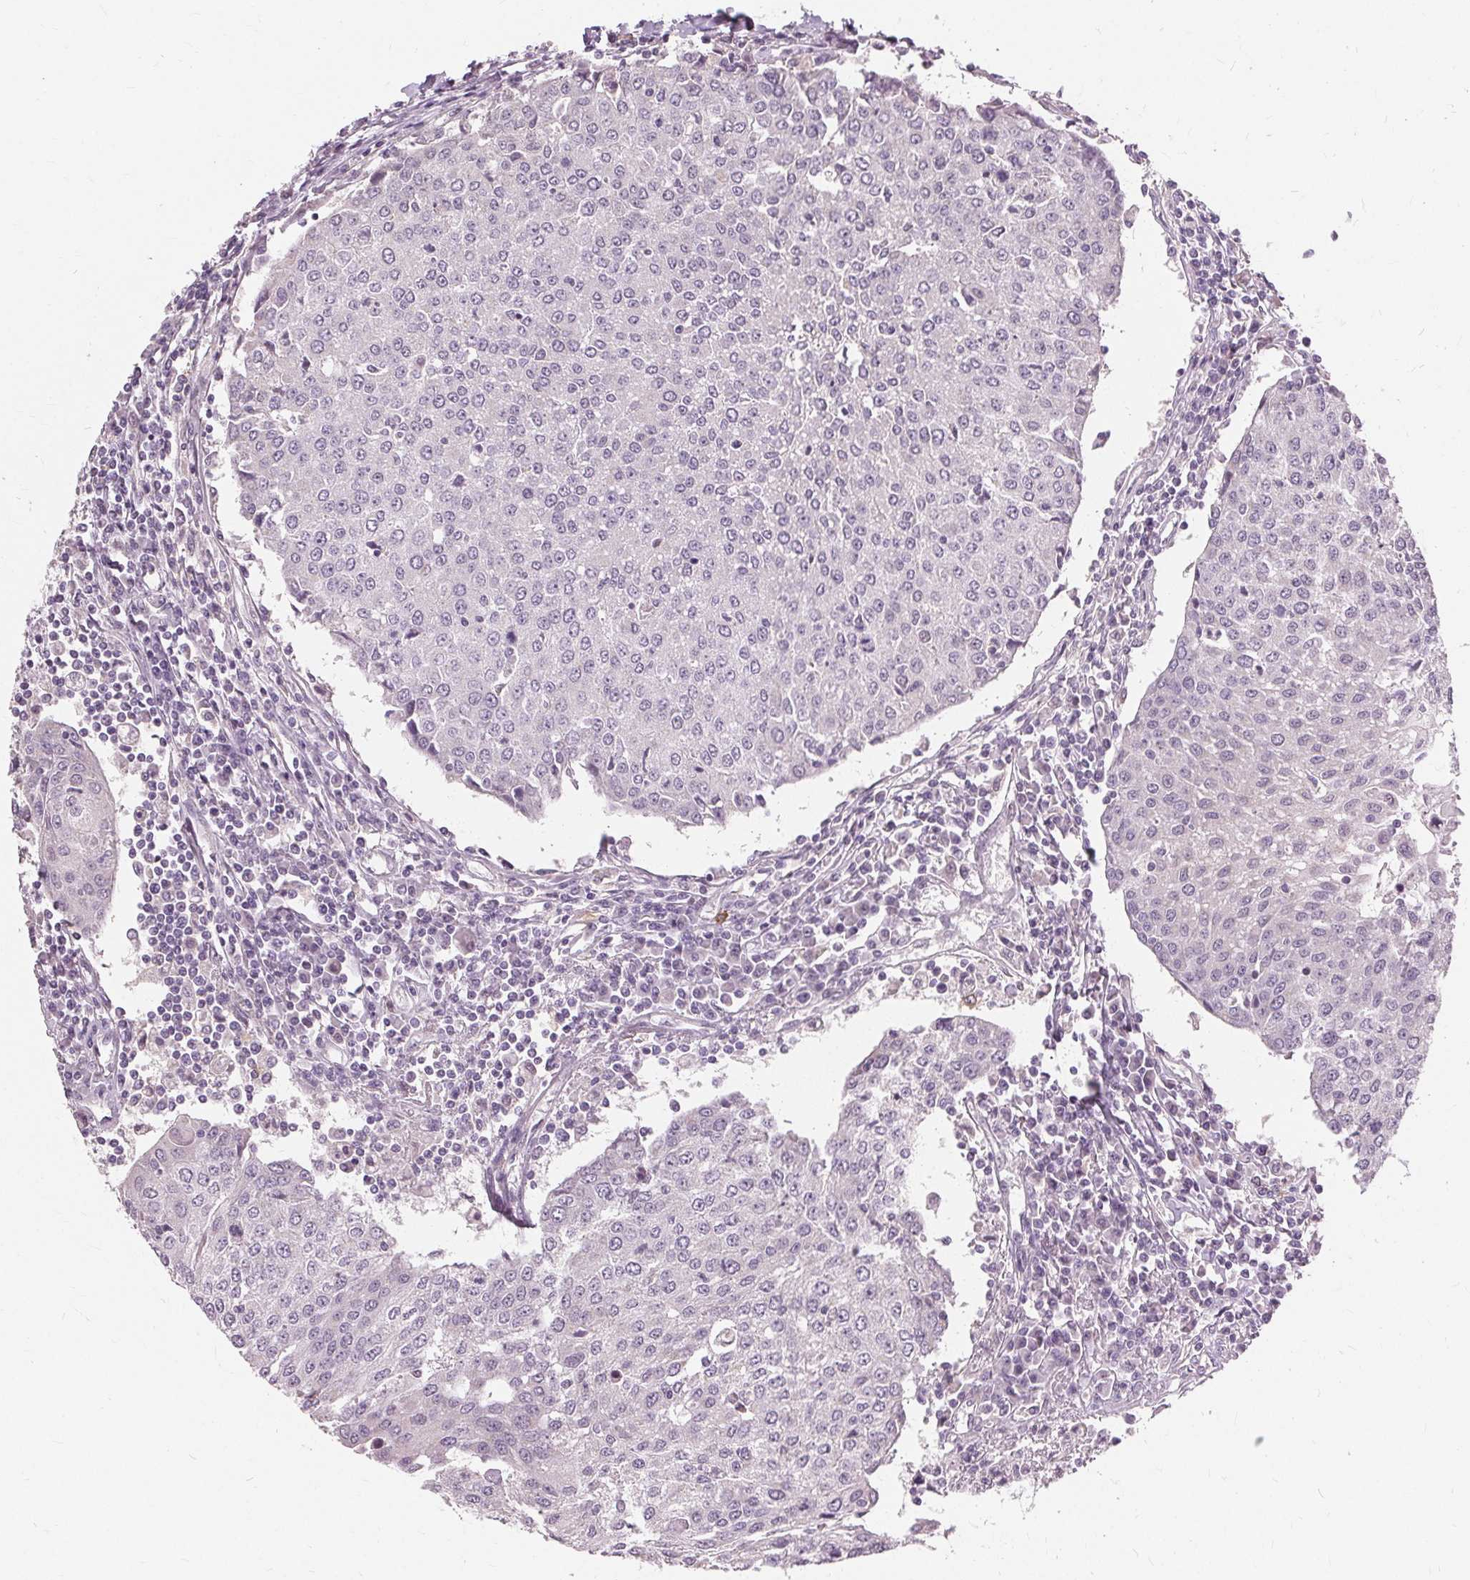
{"staining": {"intensity": "negative", "quantity": "none", "location": "none"}, "tissue": "urothelial cancer", "cell_type": "Tumor cells", "image_type": "cancer", "snomed": [{"axis": "morphology", "description": "Urothelial carcinoma, High grade"}, {"axis": "topography", "description": "Urinary bladder"}], "caption": "High magnification brightfield microscopy of high-grade urothelial carcinoma stained with DAB (brown) and counterstained with hematoxylin (blue): tumor cells show no significant expression.", "gene": "SIGLEC6", "patient": {"sex": "female", "age": 85}}